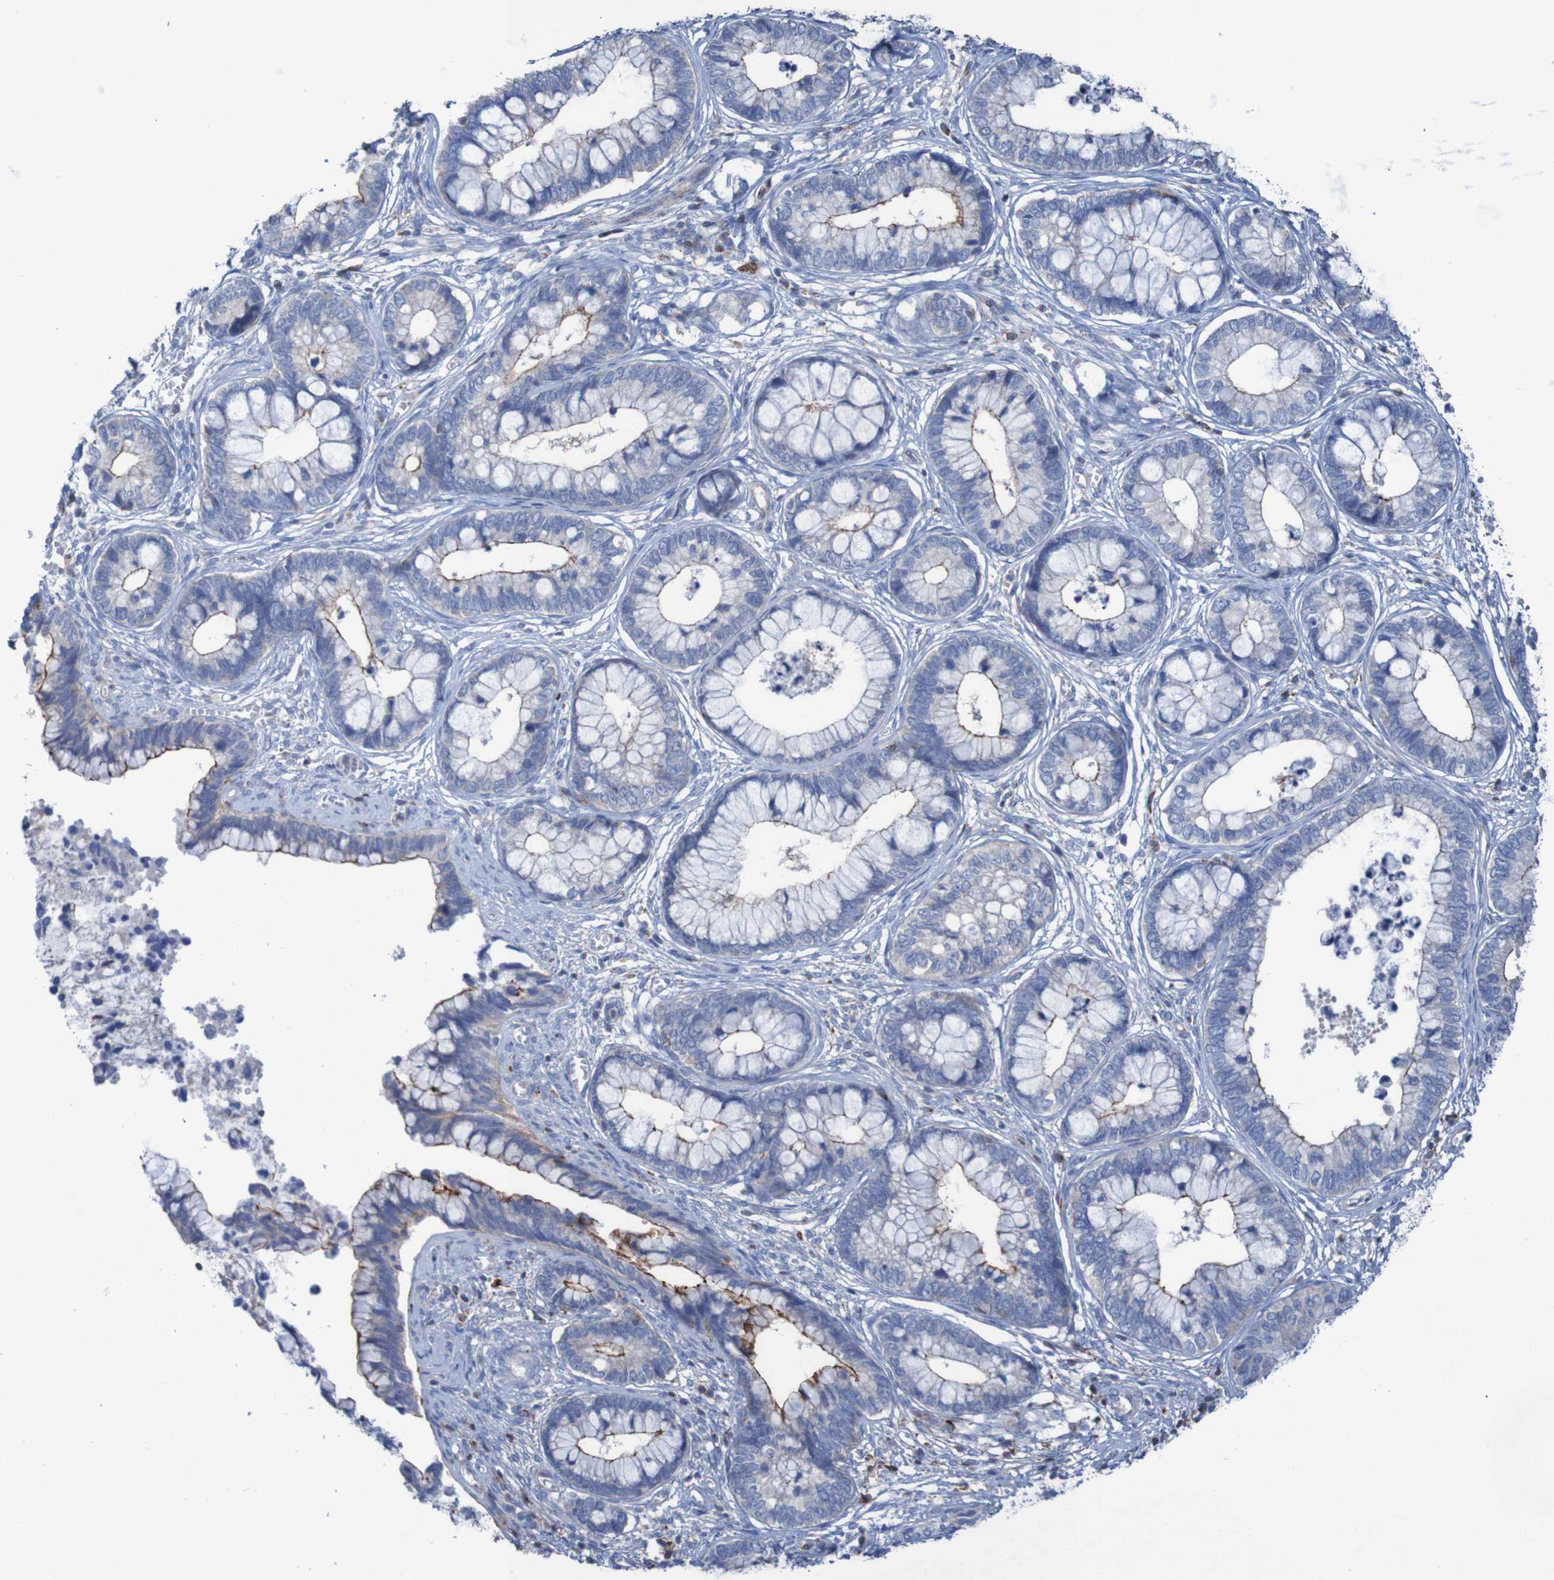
{"staining": {"intensity": "moderate", "quantity": "<25%", "location": "cytoplasmic/membranous"}, "tissue": "cervical cancer", "cell_type": "Tumor cells", "image_type": "cancer", "snomed": [{"axis": "morphology", "description": "Adenocarcinoma, NOS"}, {"axis": "topography", "description": "Cervix"}], "caption": "IHC histopathology image of cervical cancer stained for a protein (brown), which displays low levels of moderate cytoplasmic/membranous expression in about <25% of tumor cells.", "gene": "RNF182", "patient": {"sex": "female", "age": 44}}